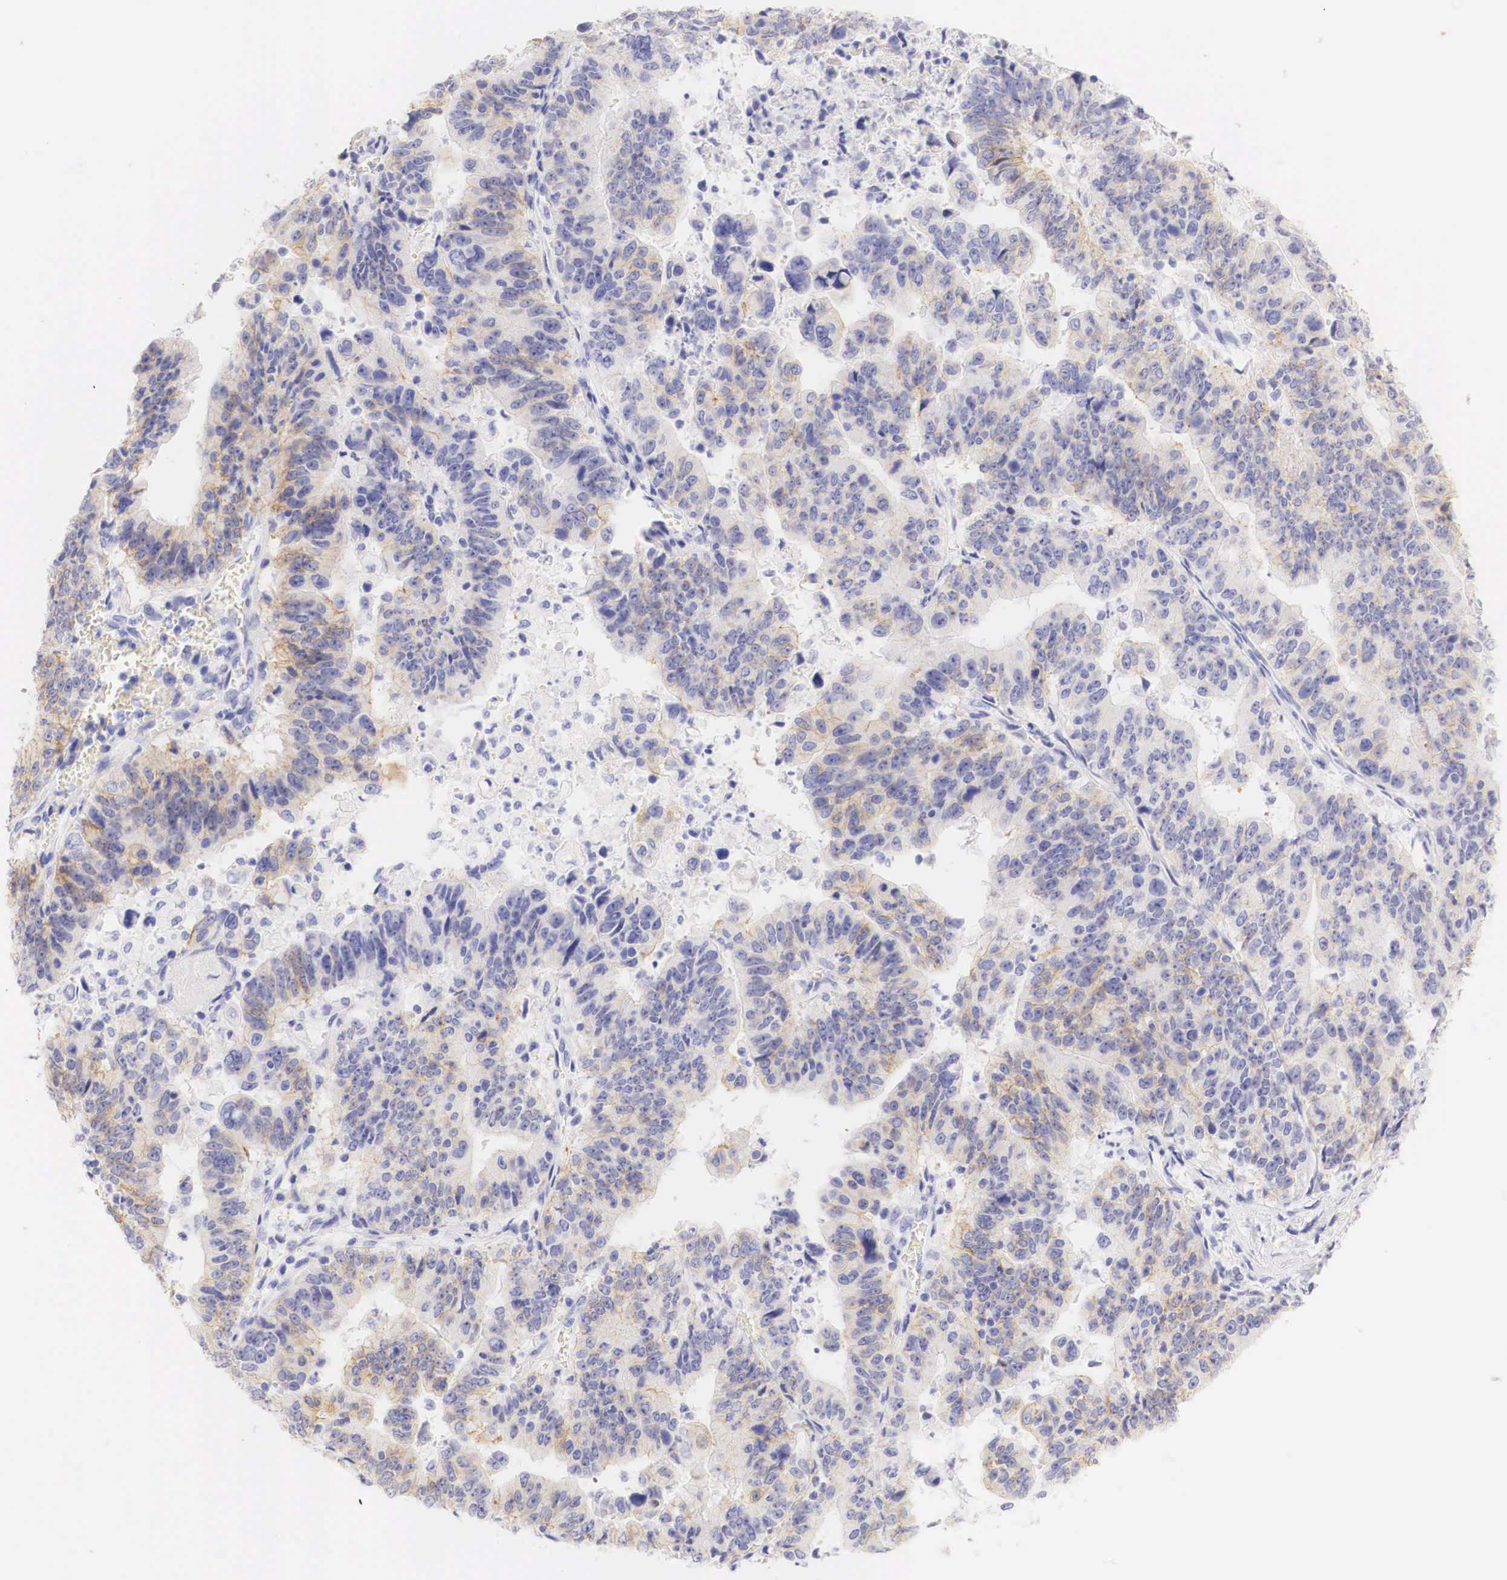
{"staining": {"intensity": "moderate", "quantity": "<25%", "location": "cytoplasmic/membranous"}, "tissue": "stomach cancer", "cell_type": "Tumor cells", "image_type": "cancer", "snomed": [{"axis": "morphology", "description": "Adenocarcinoma, NOS"}, {"axis": "topography", "description": "Stomach, upper"}], "caption": "DAB immunohistochemical staining of human stomach cancer (adenocarcinoma) demonstrates moderate cytoplasmic/membranous protein expression in approximately <25% of tumor cells.", "gene": "ERBB2", "patient": {"sex": "female", "age": 50}}